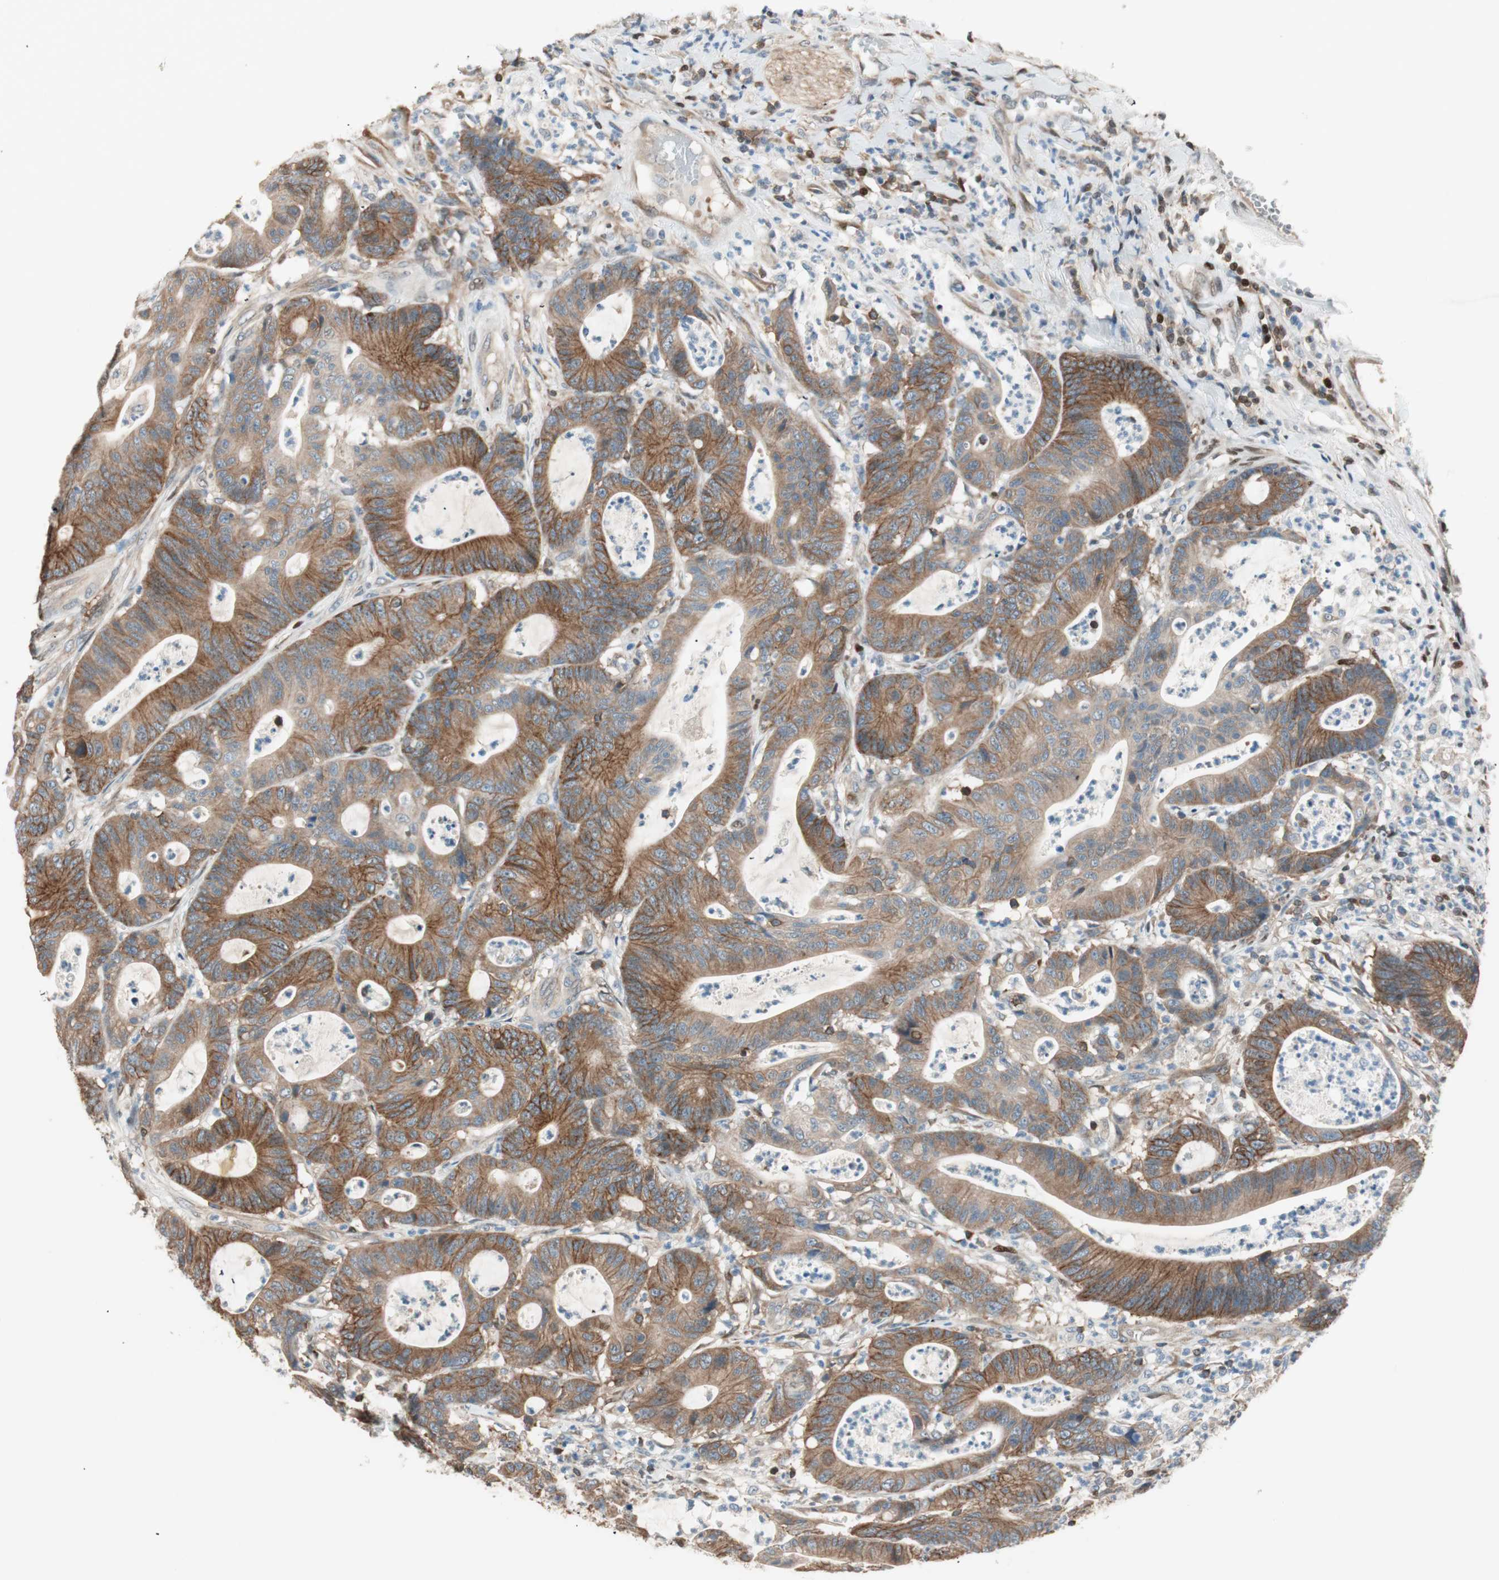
{"staining": {"intensity": "strong", "quantity": ">75%", "location": "cytoplasmic/membranous"}, "tissue": "colorectal cancer", "cell_type": "Tumor cells", "image_type": "cancer", "snomed": [{"axis": "morphology", "description": "Adenocarcinoma, NOS"}, {"axis": "topography", "description": "Colon"}], "caption": "Tumor cells demonstrate high levels of strong cytoplasmic/membranous staining in approximately >75% of cells in human colorectal cancer (adenocarcinoma).", "gene": "BIN1", "patient": {"sex": "female", "age": 84}}